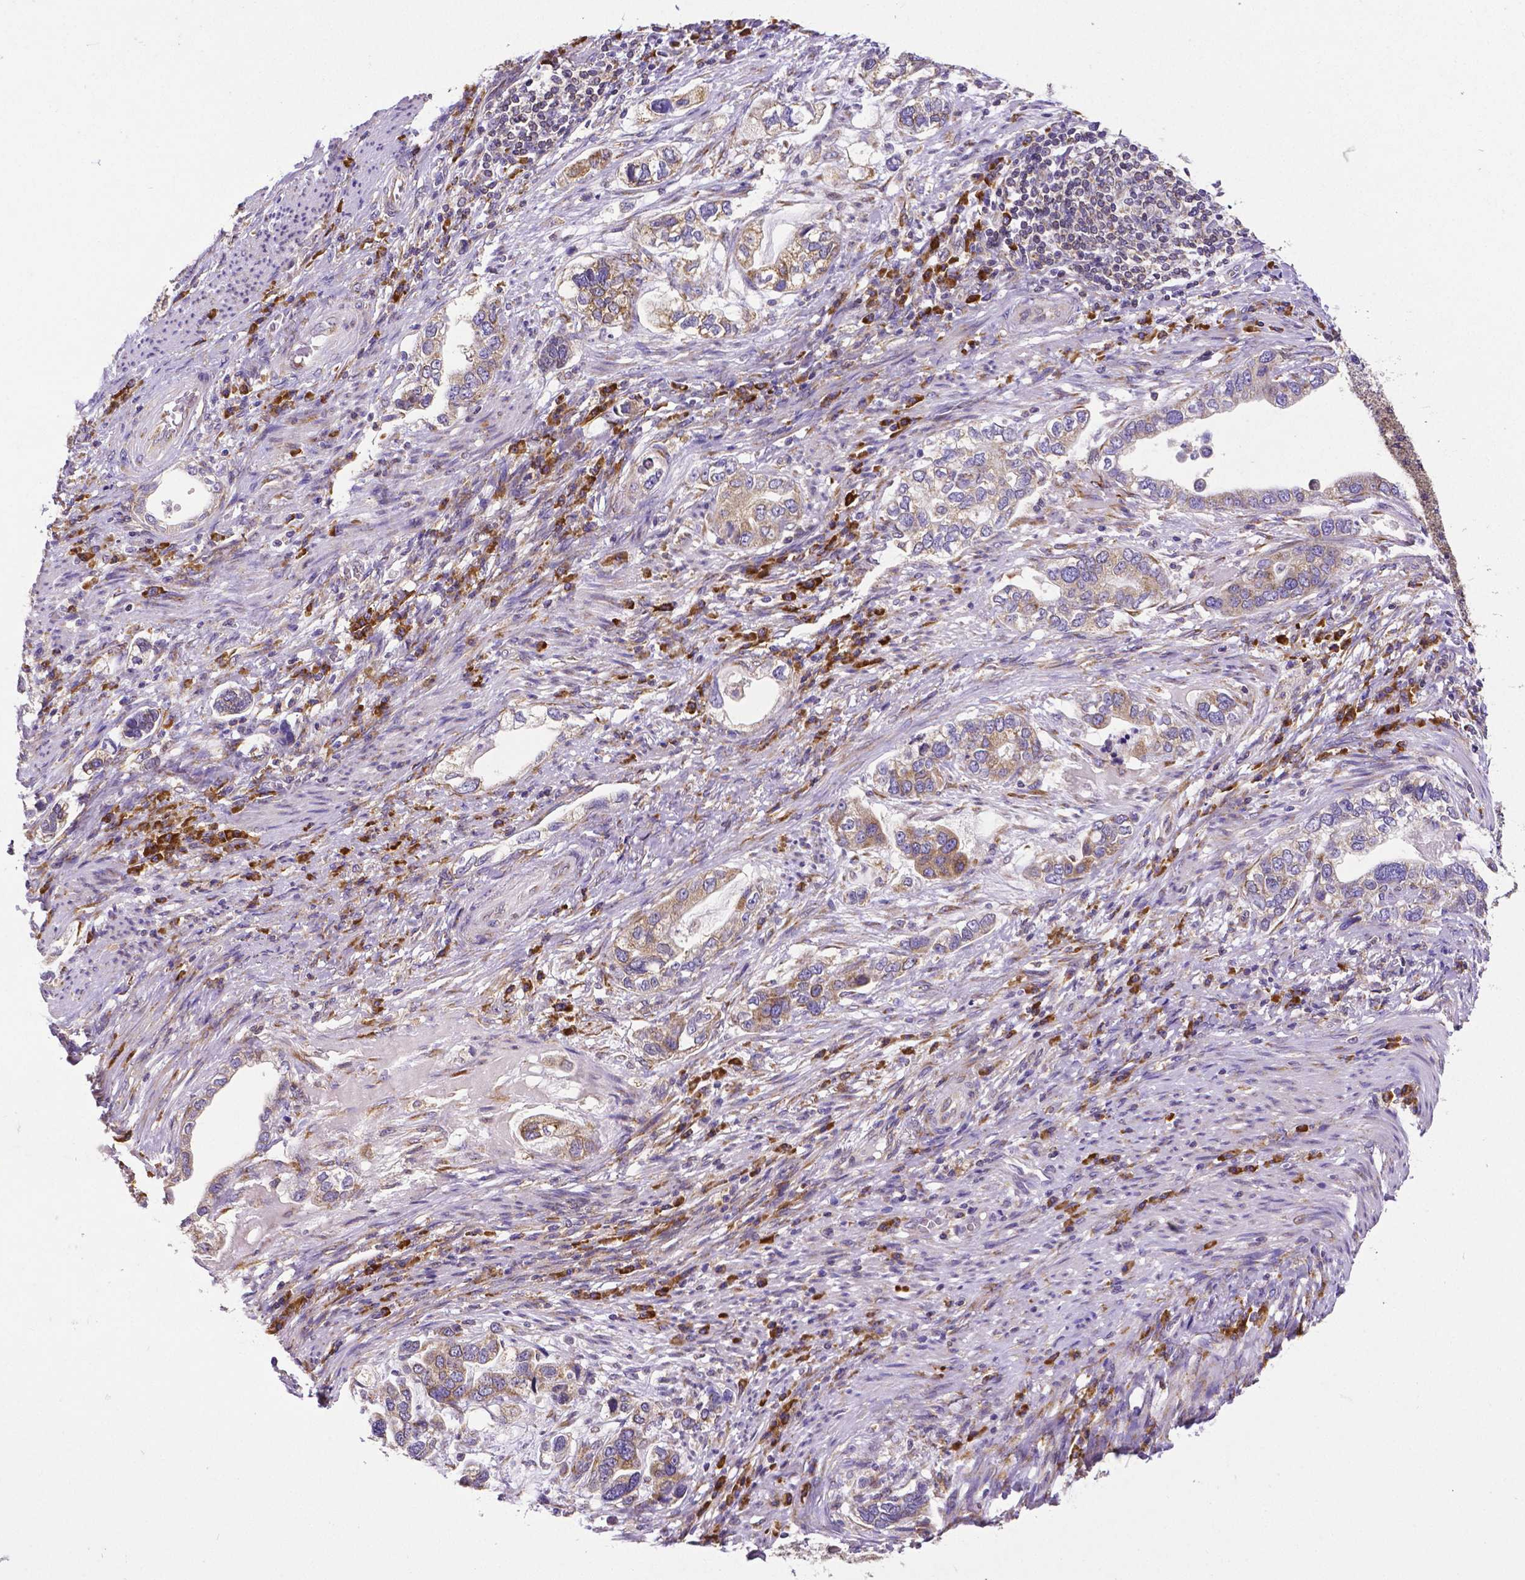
{"staining": {"intensity": "moderate", "quantity": "25%-75%", "location": "cytoplasmic/membranous"}, "tissue": "stomach cancer", "cell_type": "Tumor cells", "image_type": "cancer", "snomed": [{"axis": "morphology", "description": "Adenocarcinoma, NOS"}, {"axis": "topography", "description": "Stomach, lower"}], "caption": "Adenocarcinoma (stomach) was stained to show a protein in brown. There is medium levels of moderate cytoplasmic/membranous expression in approximately 25%-75% of tumor cells.", "gene": "MTDH", "patient": {"sex": "female", "age": 93}}